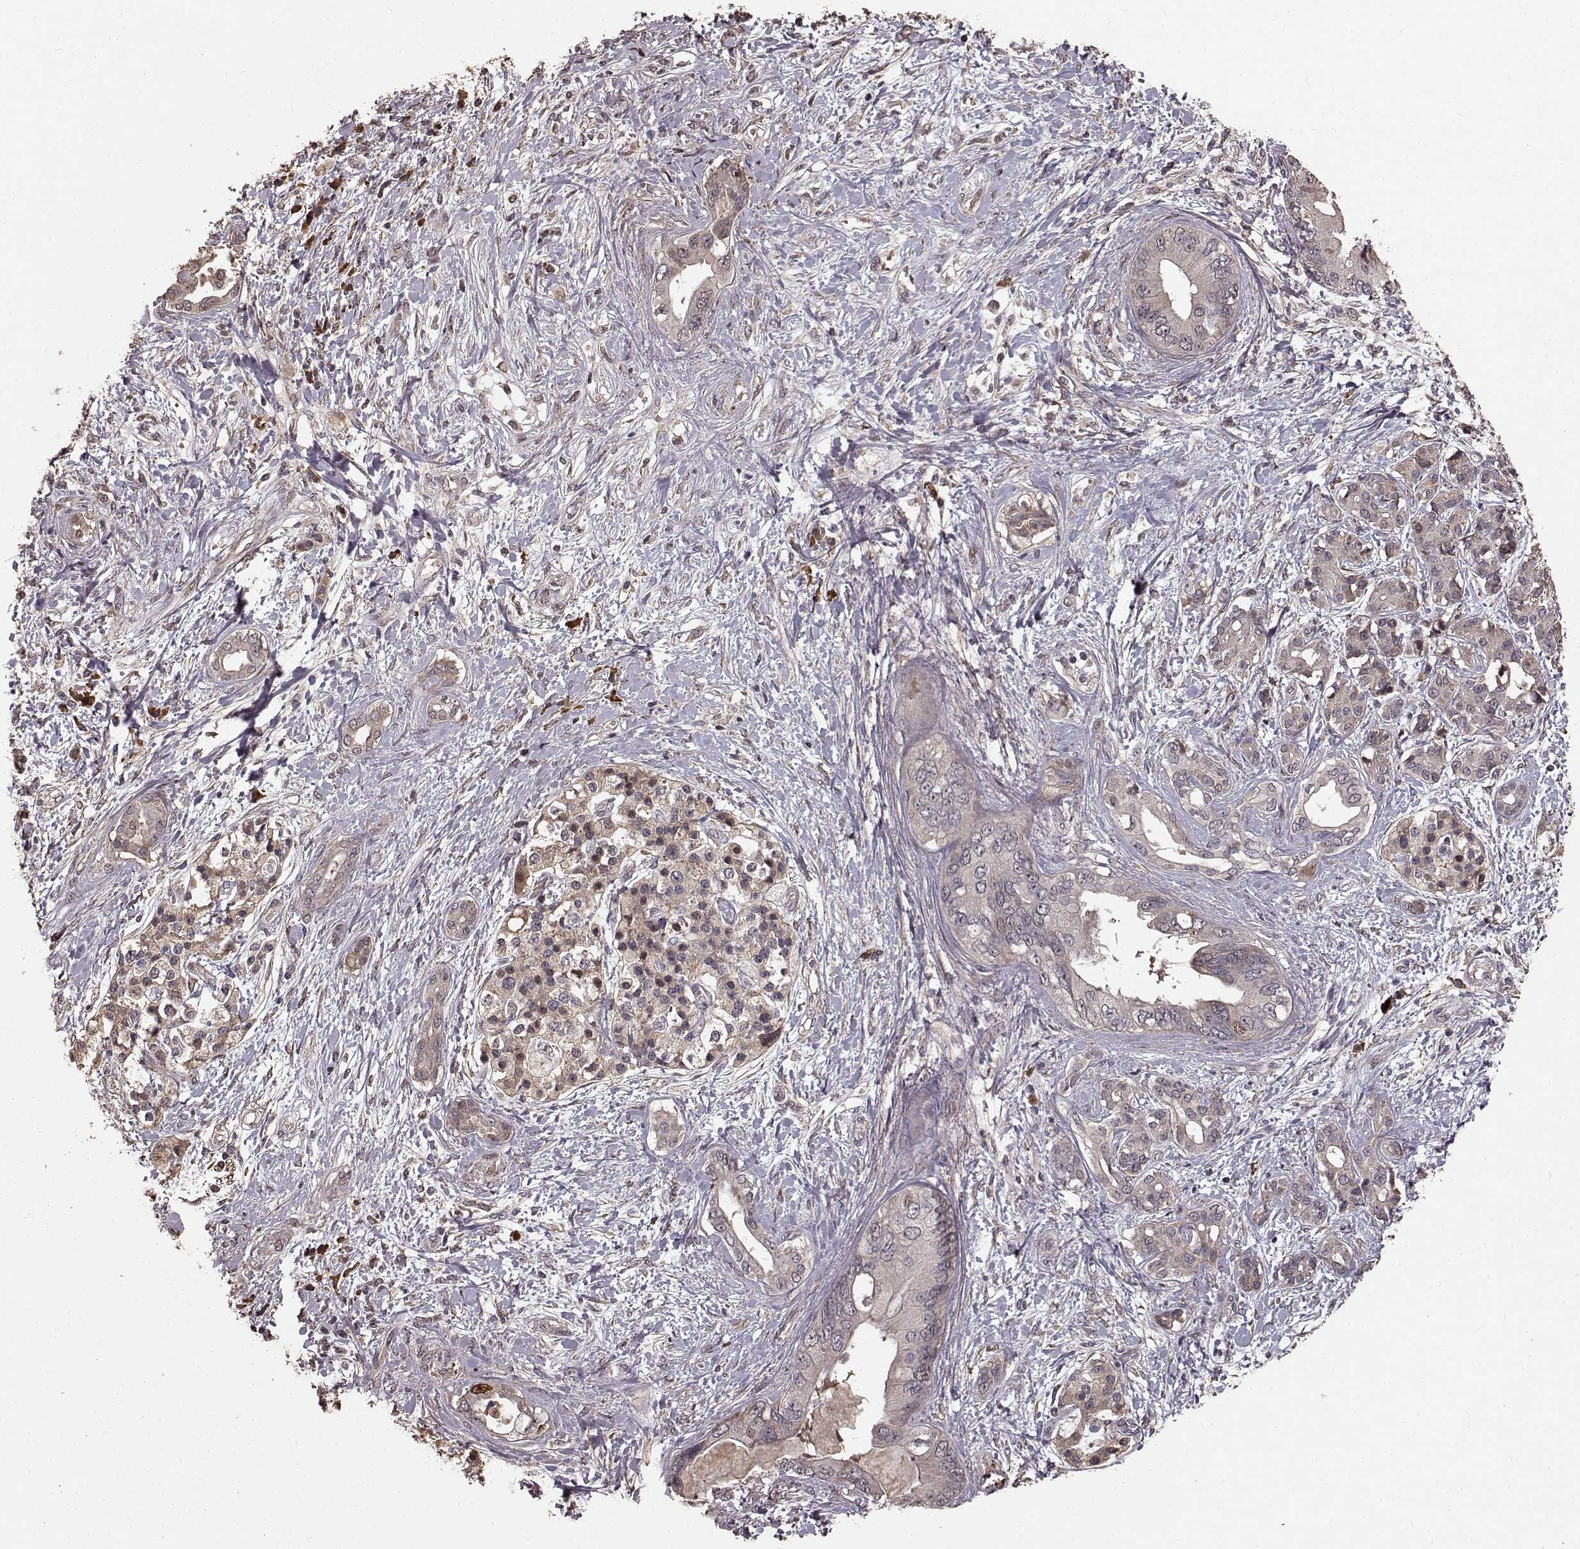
{"staining": {"intensity": "weak", "quantity": ">75%", "location": "cytoplasmic/membranous"}, "tissue": "pancreatic cancer", "cell_type": "Tumor cells", "image_type": "cancer", "snomed": [{"axis": "morphology", "description": "Adenocarcinoma, NOS"}, {"axis": "topography", "description": "Pancreas"}], "caption": "Immunohistochemical staining of pancreatic cancer (adenocarcinoma) shows low levels of weak cytoplasmic/membranous positivity in about >75% of tumor cells.", "gene": "USP15", "patient": {"sex": "female", "age": 56}}